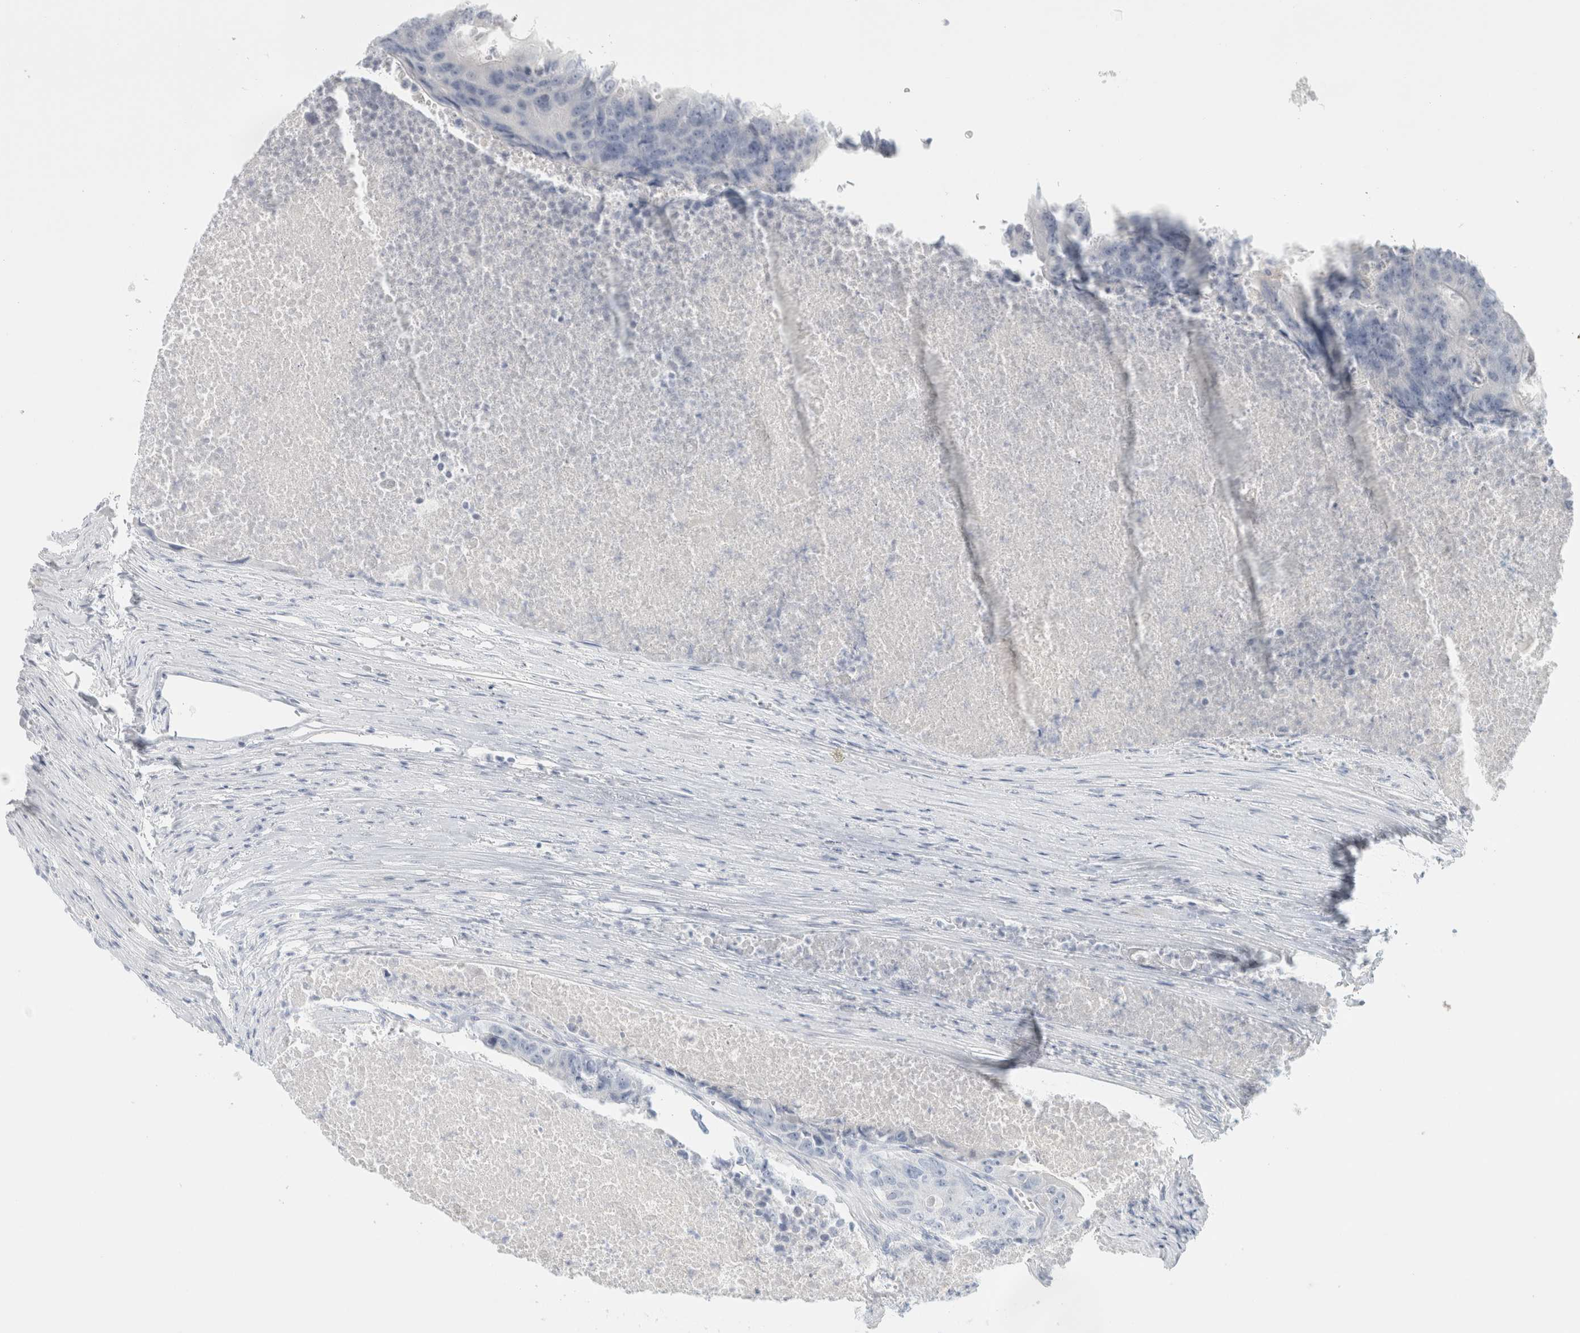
{"staining": {"intensity": "negative", "quantity": "none", "location": "none"}, "tissue": "colorectal cancer", "cell_type": "Tumor cells", "image_type": "cancer", "snomed": [{"axis": "morphology", "description": "Adenocarcinoma, NOS"}, {"axis": "topography", "description": "Colon"}], "caption": "Tumor cells show no significant positivity in colorectal cancer.", "gene": "HEXD", "patient": {"sex": "male", "age": 87}}